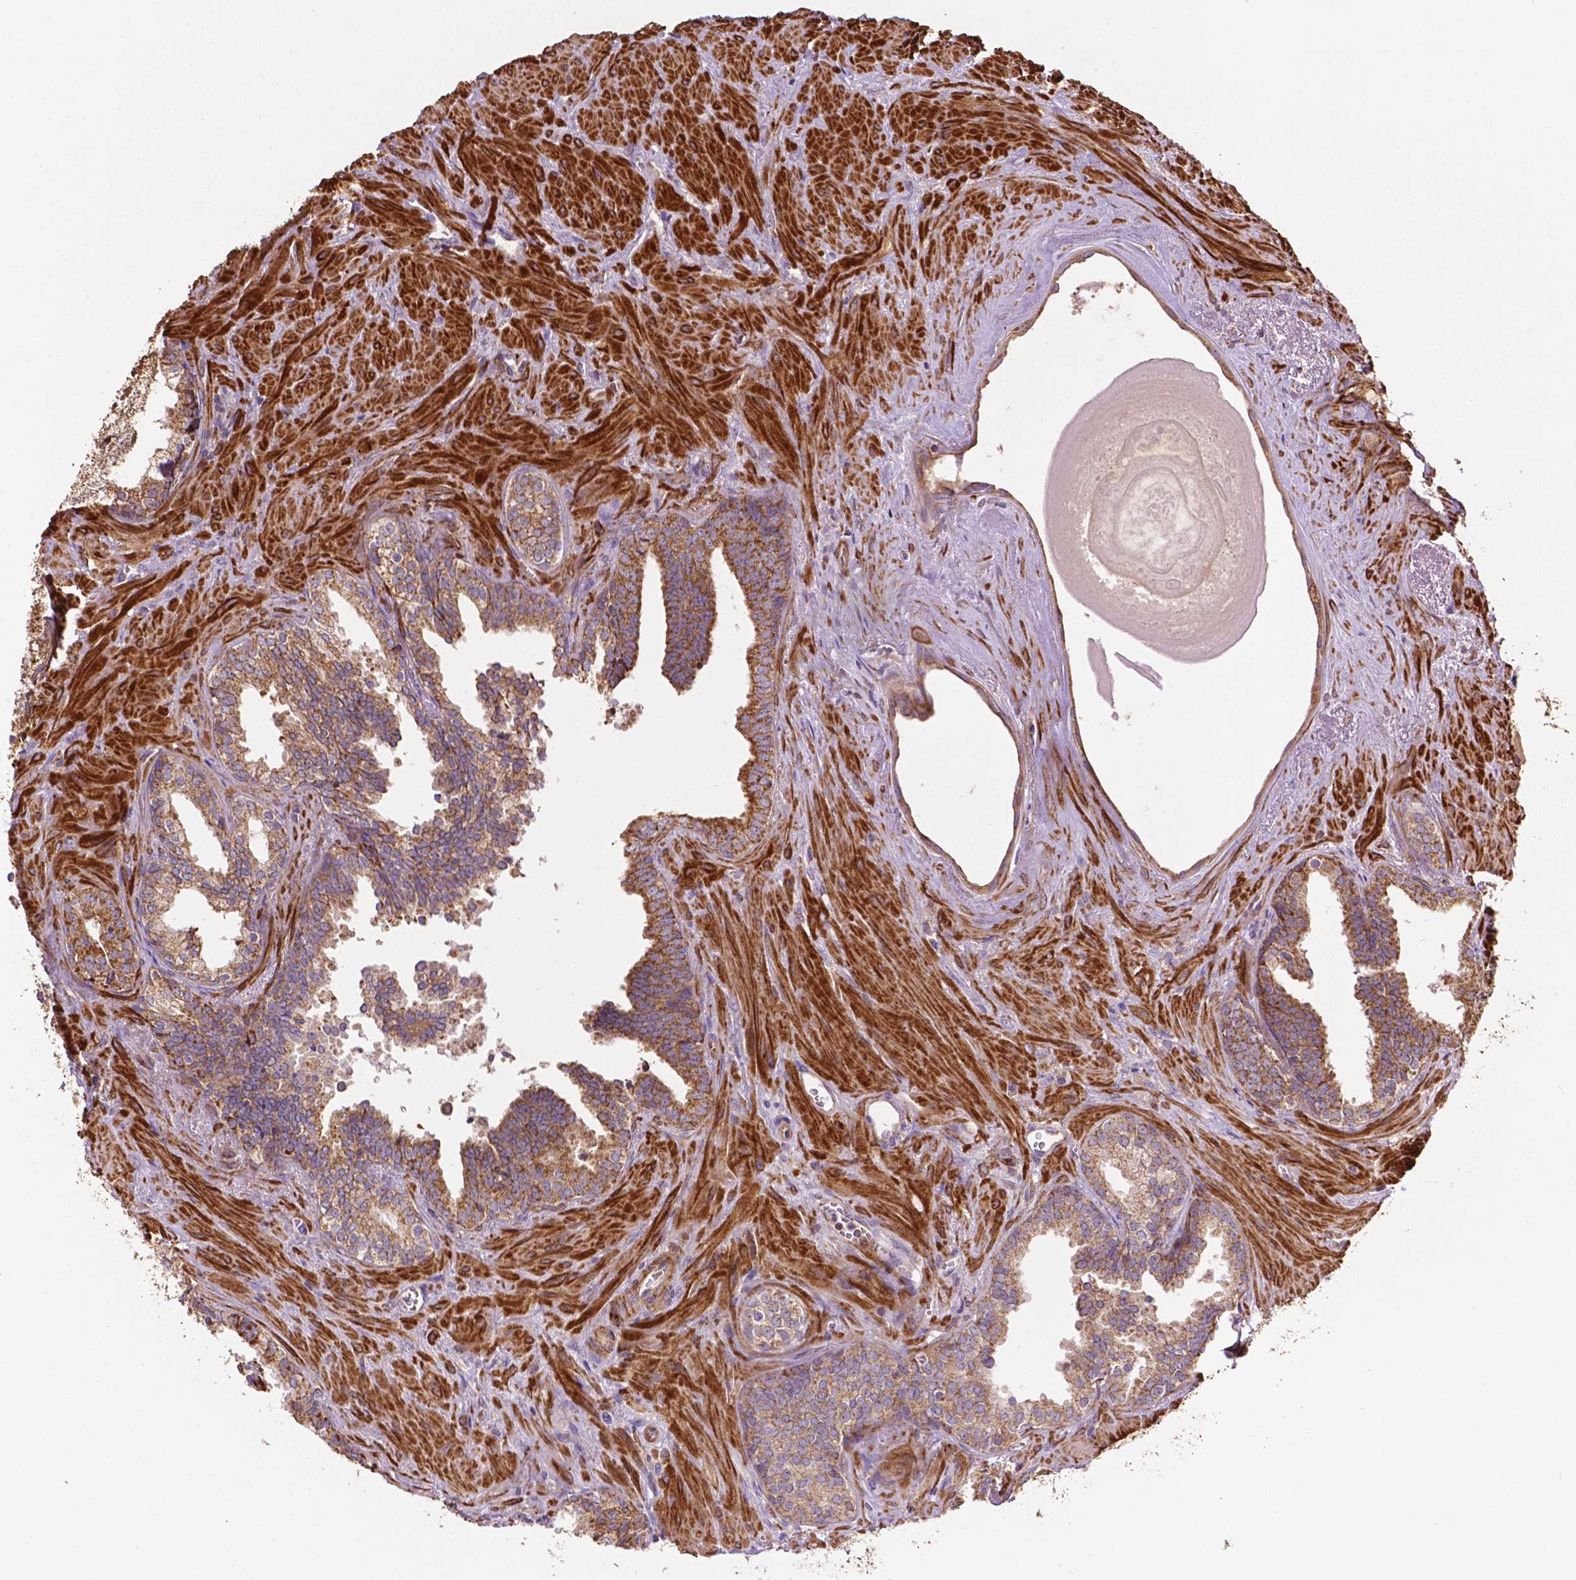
{"staining": {"intensity": "strong", "quantity": "25%-75%", "location": "cytoplasmic/membranous"}, "tissue": "prostate cancer", "cell_type": "Tumor cells", "image_type": "cancer", "snomed": [{"axis": "morphology", "description": "Adenocarcinoma, High grade"}, {"axis": "topography", "description": "Prostate"}], "caption": "Protein staining demonstrates strong cytoplasmic/membranous positivity in about 25%-75% of tumor cells in prostate high-grade adenocarcinoma. (DAB (3,3'-diaminobenzidine) IHC, brown staining for protein, blue staining for nuclei).", "gene": "LRR1", "patient": {"sex": "male", "age": 68}}